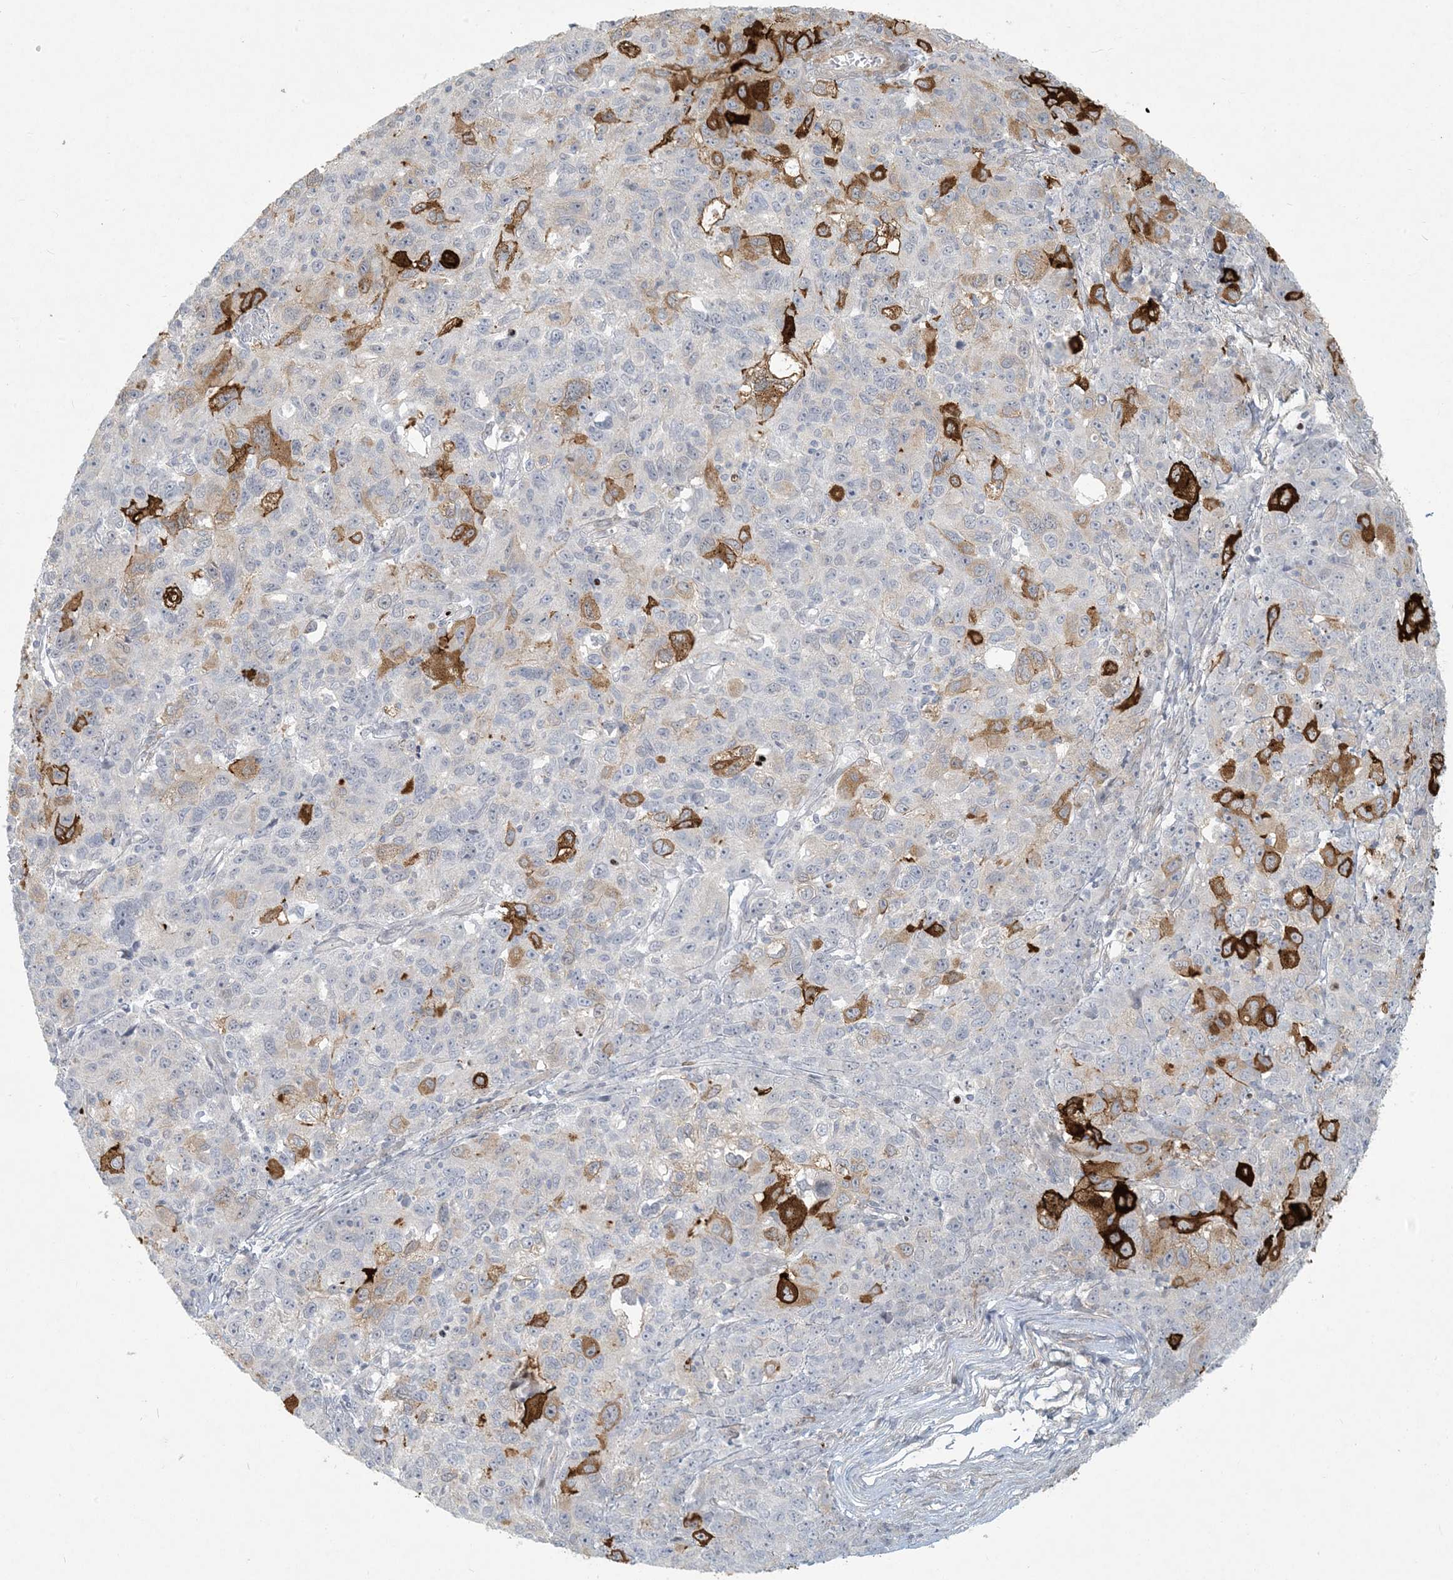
{"staining": {"intensity": "moderate", "quantity": ">75%", "location": "cytoplasmic/membranous"}, "tissue": "ovarian cancer", "cell_type": "Tumor cells", "image_type": "cancer", "snomed": [{"axis": "morphology", "description": "Carcinoma, endometroid"}, {"axis": "topography", "description": "Ovary"}], "caption": "Ovarian cancer (endometroid carcinoma) stained for a protein exhibits moderate cytoplasmic/membranous positivity in tumor cells.", "gene": "BCORL1", "patient": {"sex": "female", "age": 42}}